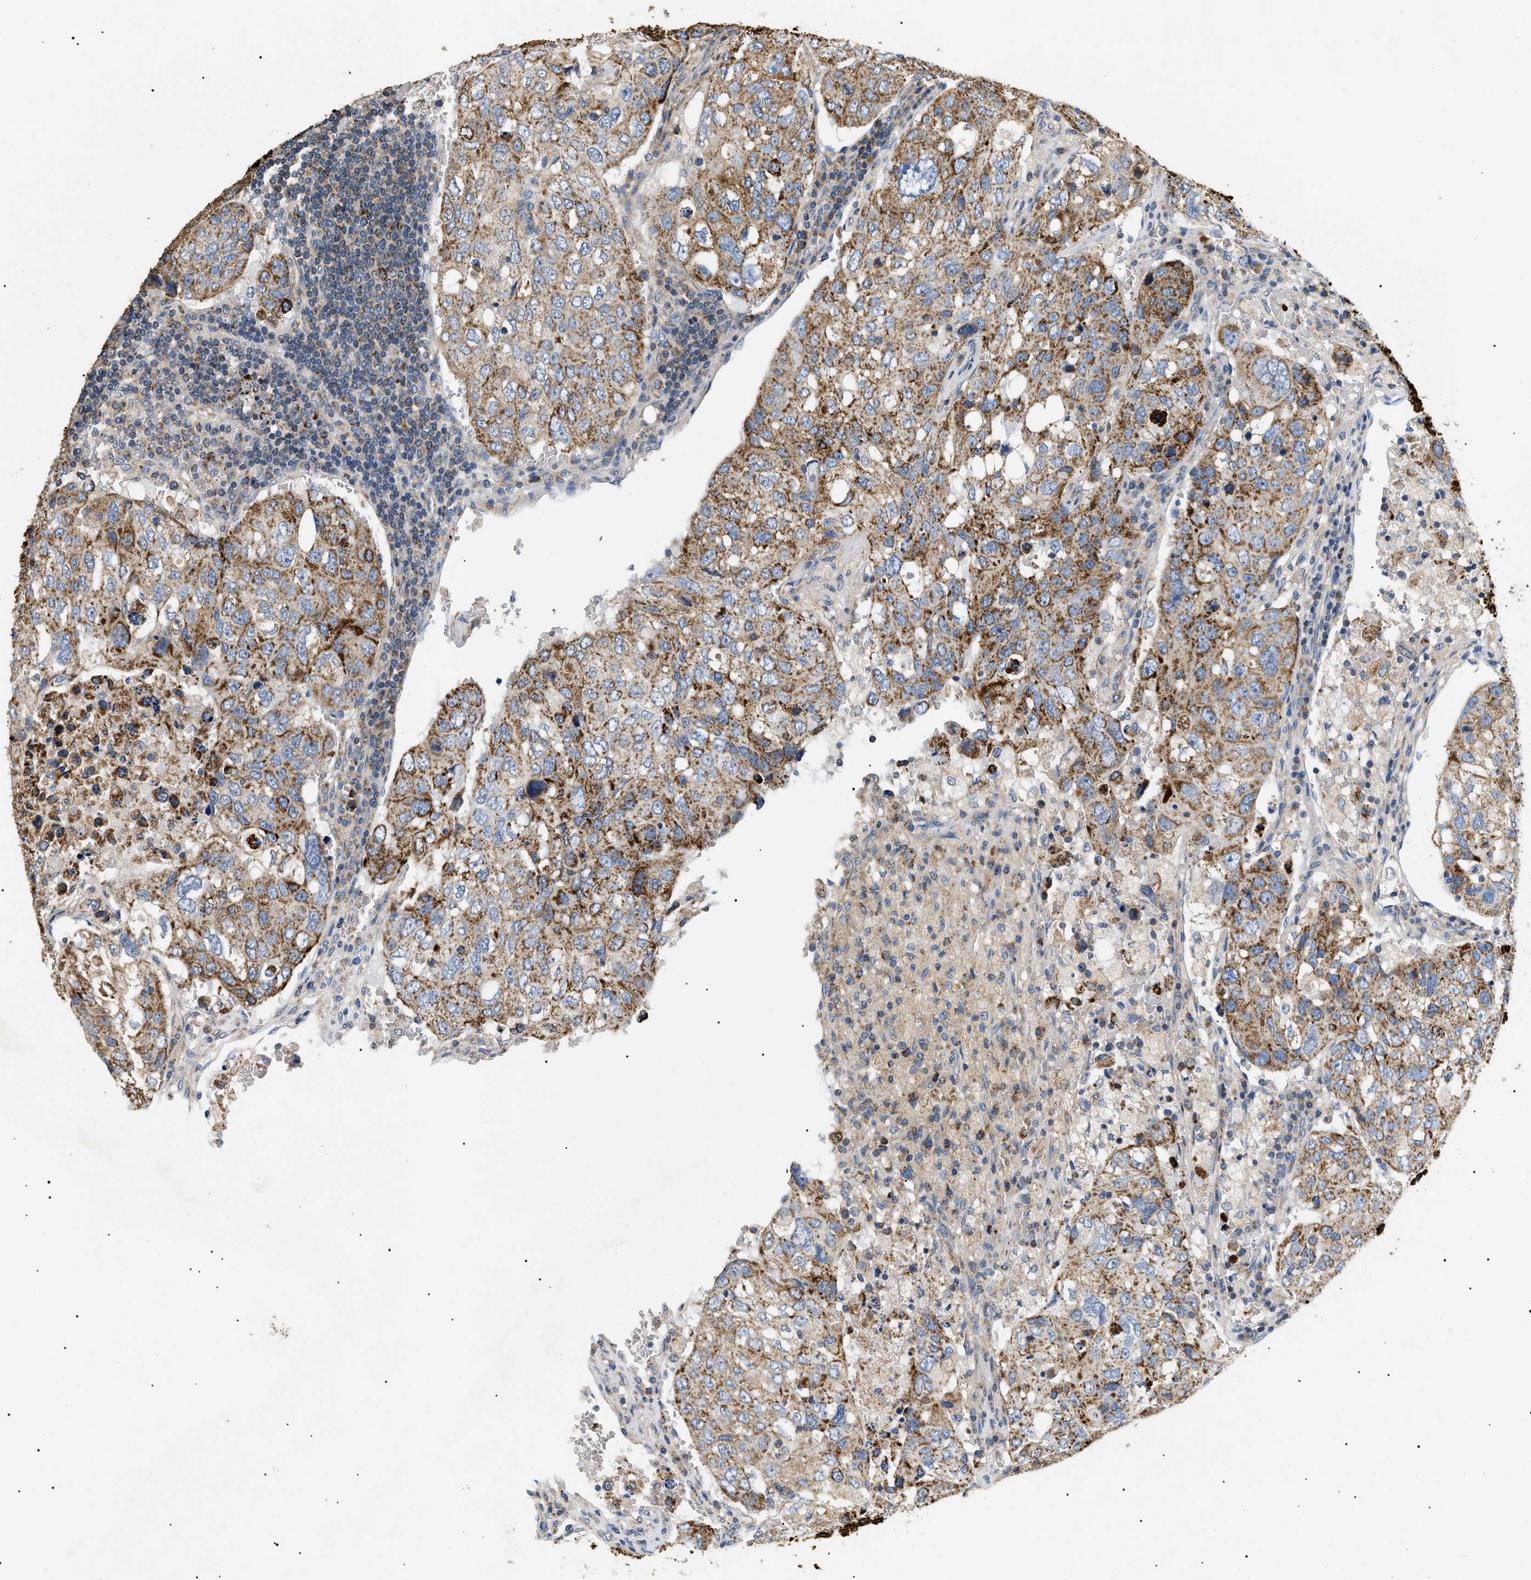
{"staining": {"intensity": "moderate", "quantity": ">75%", "location": "cytoplasmic/membranous"}, "tissue": "urothelial cancer", "cell_type": "Tumor cells", "image_type": "cancer", "snomed": [{"axis": "morphology", "description": "Urothelial carcinoma, High grade"}, {"axis": "topography", "description": "Lymph node"}, {"axis": "topography", "description": "Urinary bladder"}], "caption": "High-power microscopy captured an IHC image of urothelial carcinoma (high-grade), revealing moderate cytoplasmic/membranous staining in about >75% of tumor cells.", "gene": "TOMM6", "patient": {"sex": "male", "age": 51}}